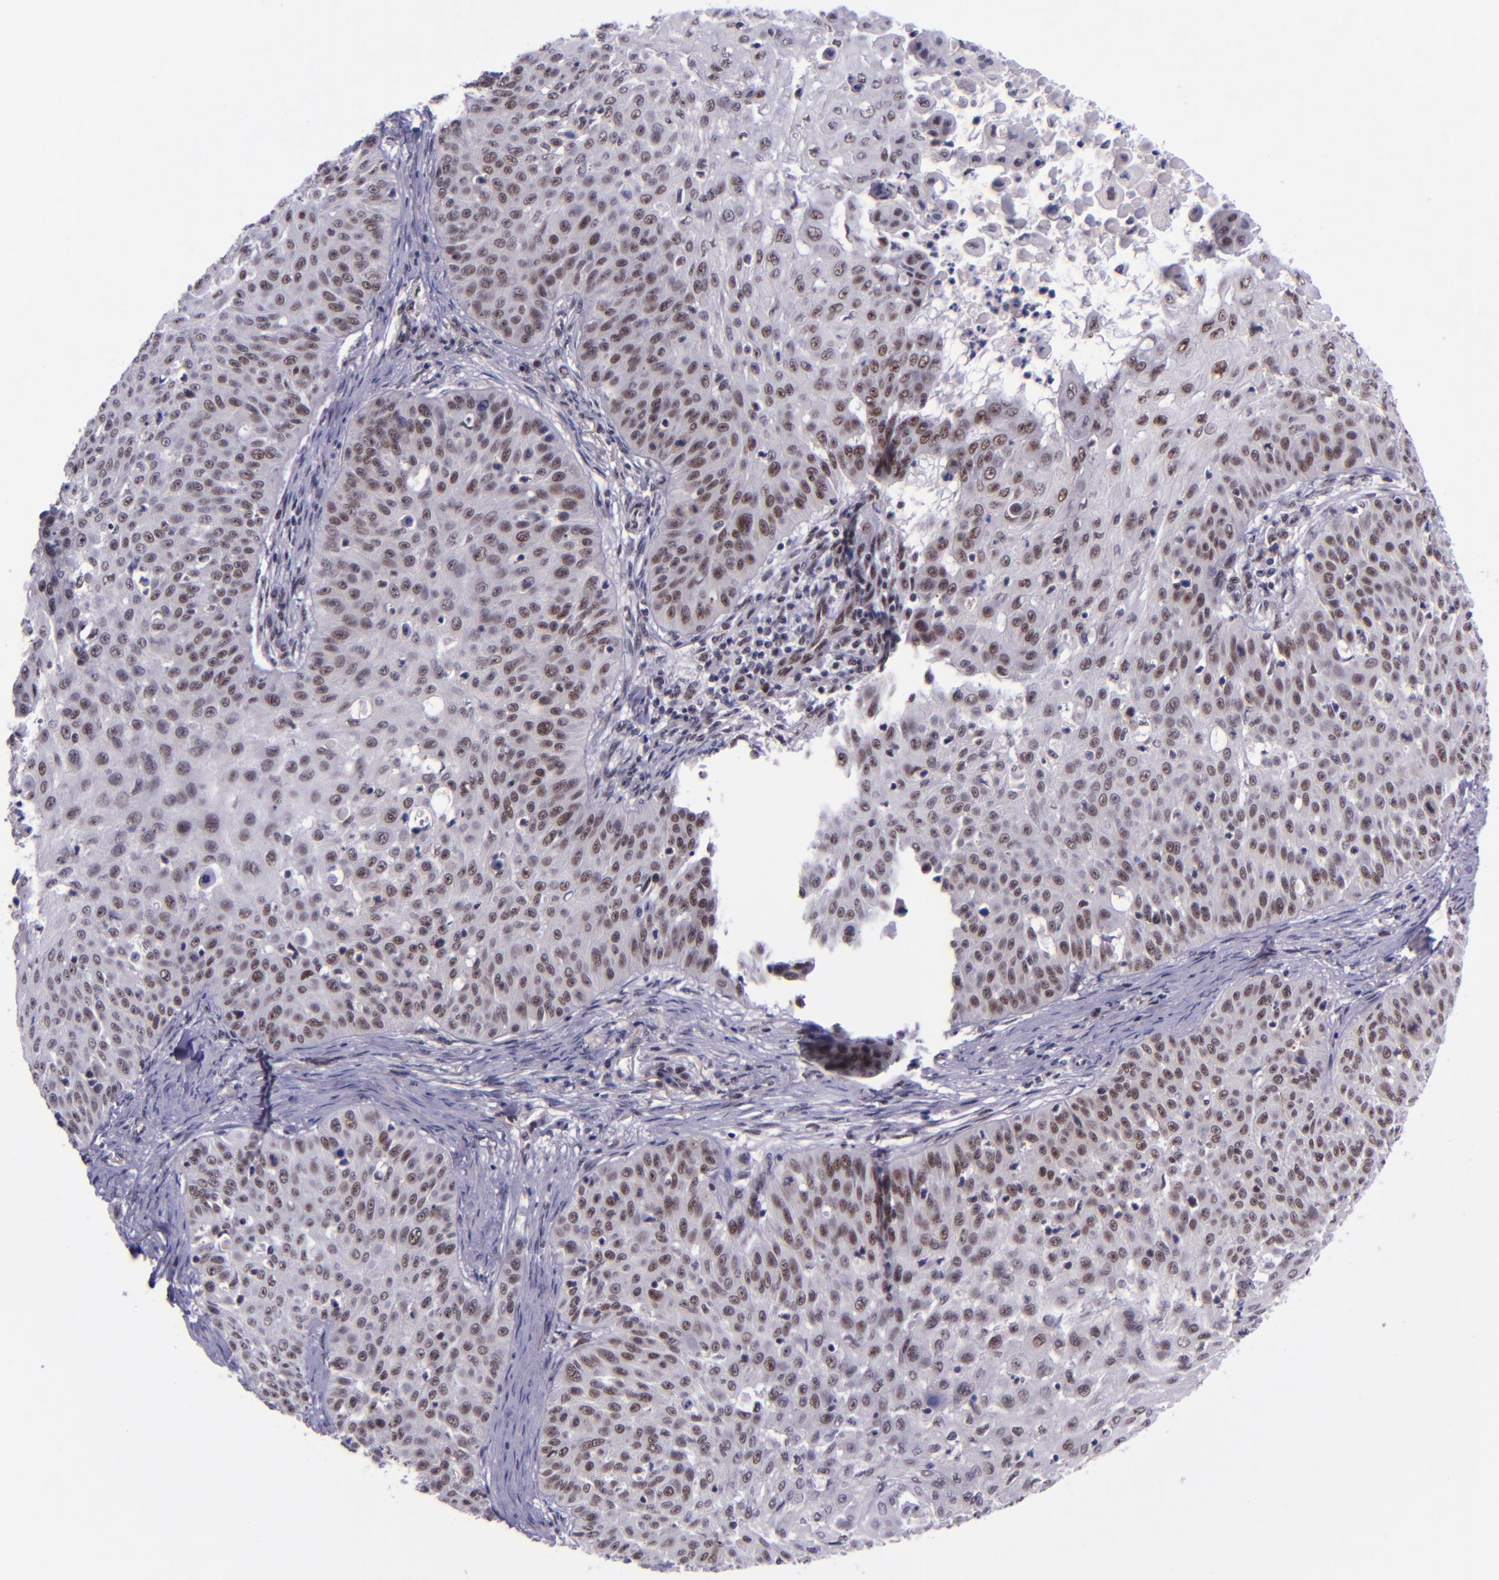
{"staining": {"intensity": "moderate", "quantity": ">75%", "location": "nuclear"}, "tissue": "skin cancer", "cell_type": "Tumor cells", "image_type": "cancer", "snomed": [{"axis": "morphology", "description": "Squamous cell carcinoma, NOS"}, {"axis": "topography", "description": "Skin"}], "caption": "Skin cancer was stained to show a protein in brown. There is medium levels of moderate nuclear positivity in about >75% of tumor cells. (Brightfield microscopy of DAB IHC at high magnification).", "gene": "GPKOW", "patient": {"sex": "male", "age": 82}}